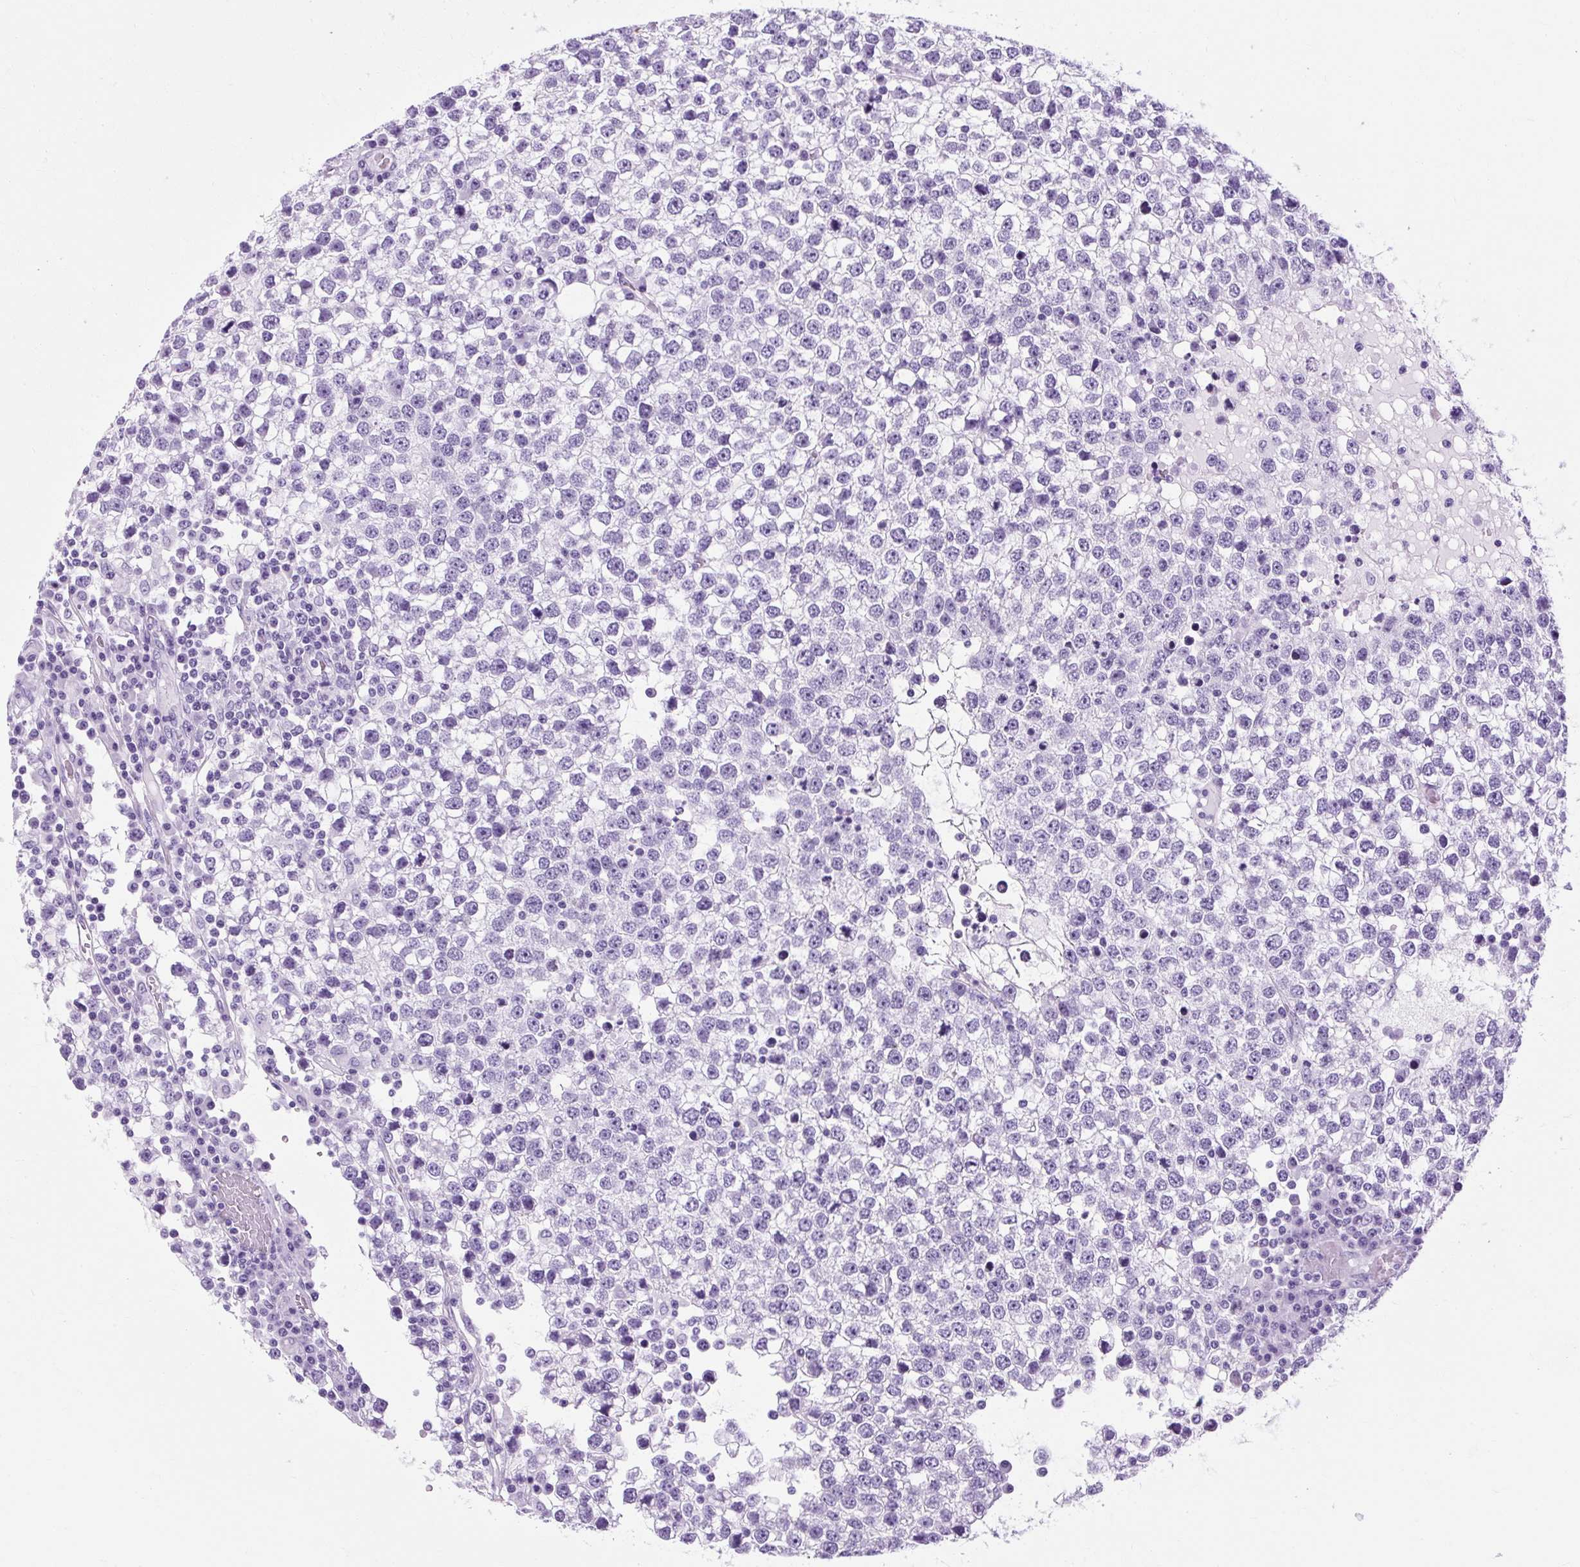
{"staining": {"intensity": "negative", "quantity": "none", "location": "none"}, "tissue": "testis cancer", "cell_type": "Tumor cells", "image_type": "cancer", "snomed": [{"axis": "morphology", "description": "Seminoma, NOS"}, {"axis": "topography", "description": "Testis"}], "caption": "This image is of testis seminoma stained with immunohistochemistry (IHC) to label a protein in brown with the nuclei are counter-stained blue. There is no staining in tumor cells. (Immunohistochemistry, brightfield microscopy, high magnification).", "gene": "B3GNT4", "patient": {"sex": "male", "age": 65}}